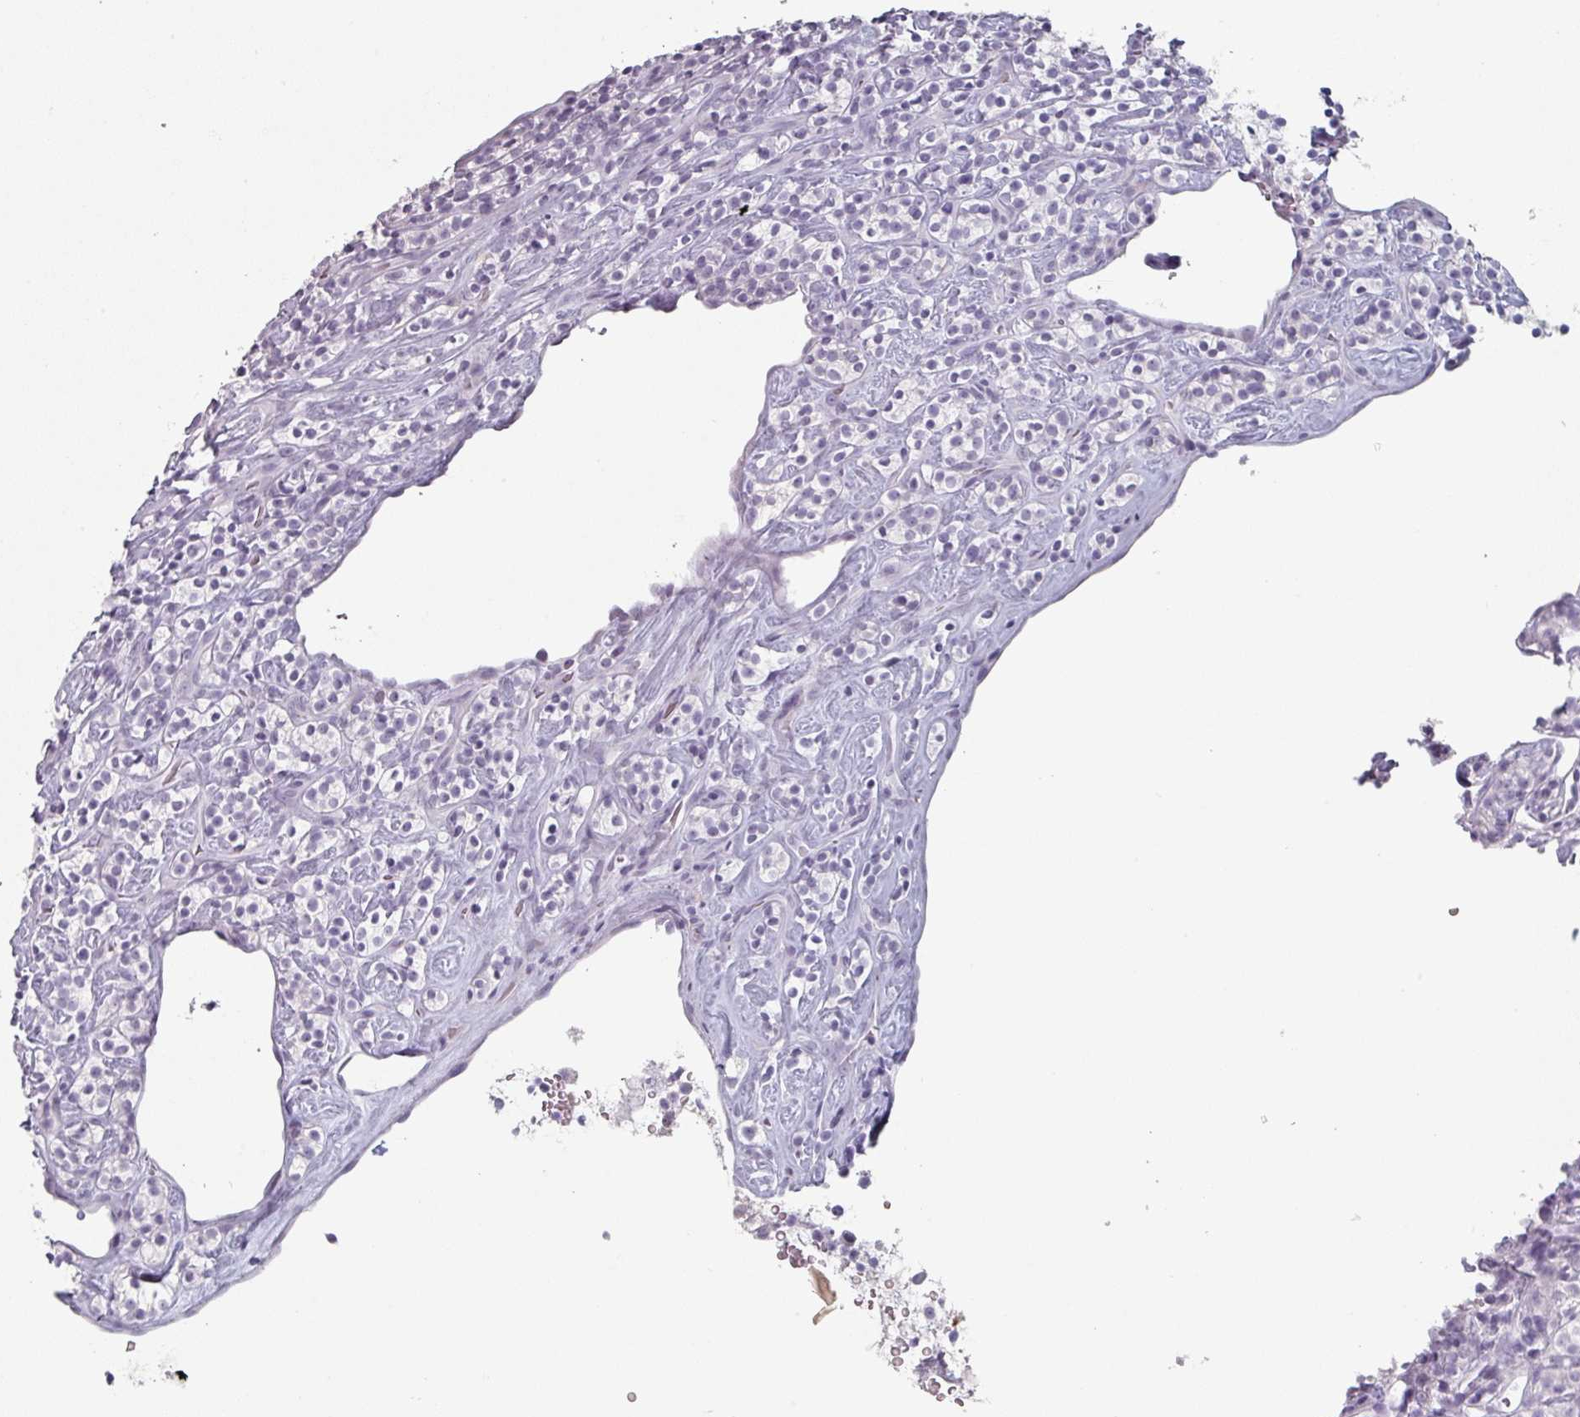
{"staining": {"intensity": "negative", "quantity": "none", "location": "none"}, "tissue": "renal cancer", "cell_type": "Tumor cells", "image_type": "cancer", "snomed": [{"axis": "morphology", "description": "Adenocarcinoma, NOS"}, {"axis": "topography", "description": "Kidney"}], "caption": "High magnification brightfield microscopy of adenocarcinoma (renal) stained with DAB (brown) and counterstained with hematoxylin (blue): tumor cells show no significant staining. The staining was performed using DAB to visualize the protein expression in brown, while the nuclei were stained in blue with hematoxylin (Magnification: 20x).", "gene": "SLC35G2", "patient": {"sex": "male", "age": 77}}